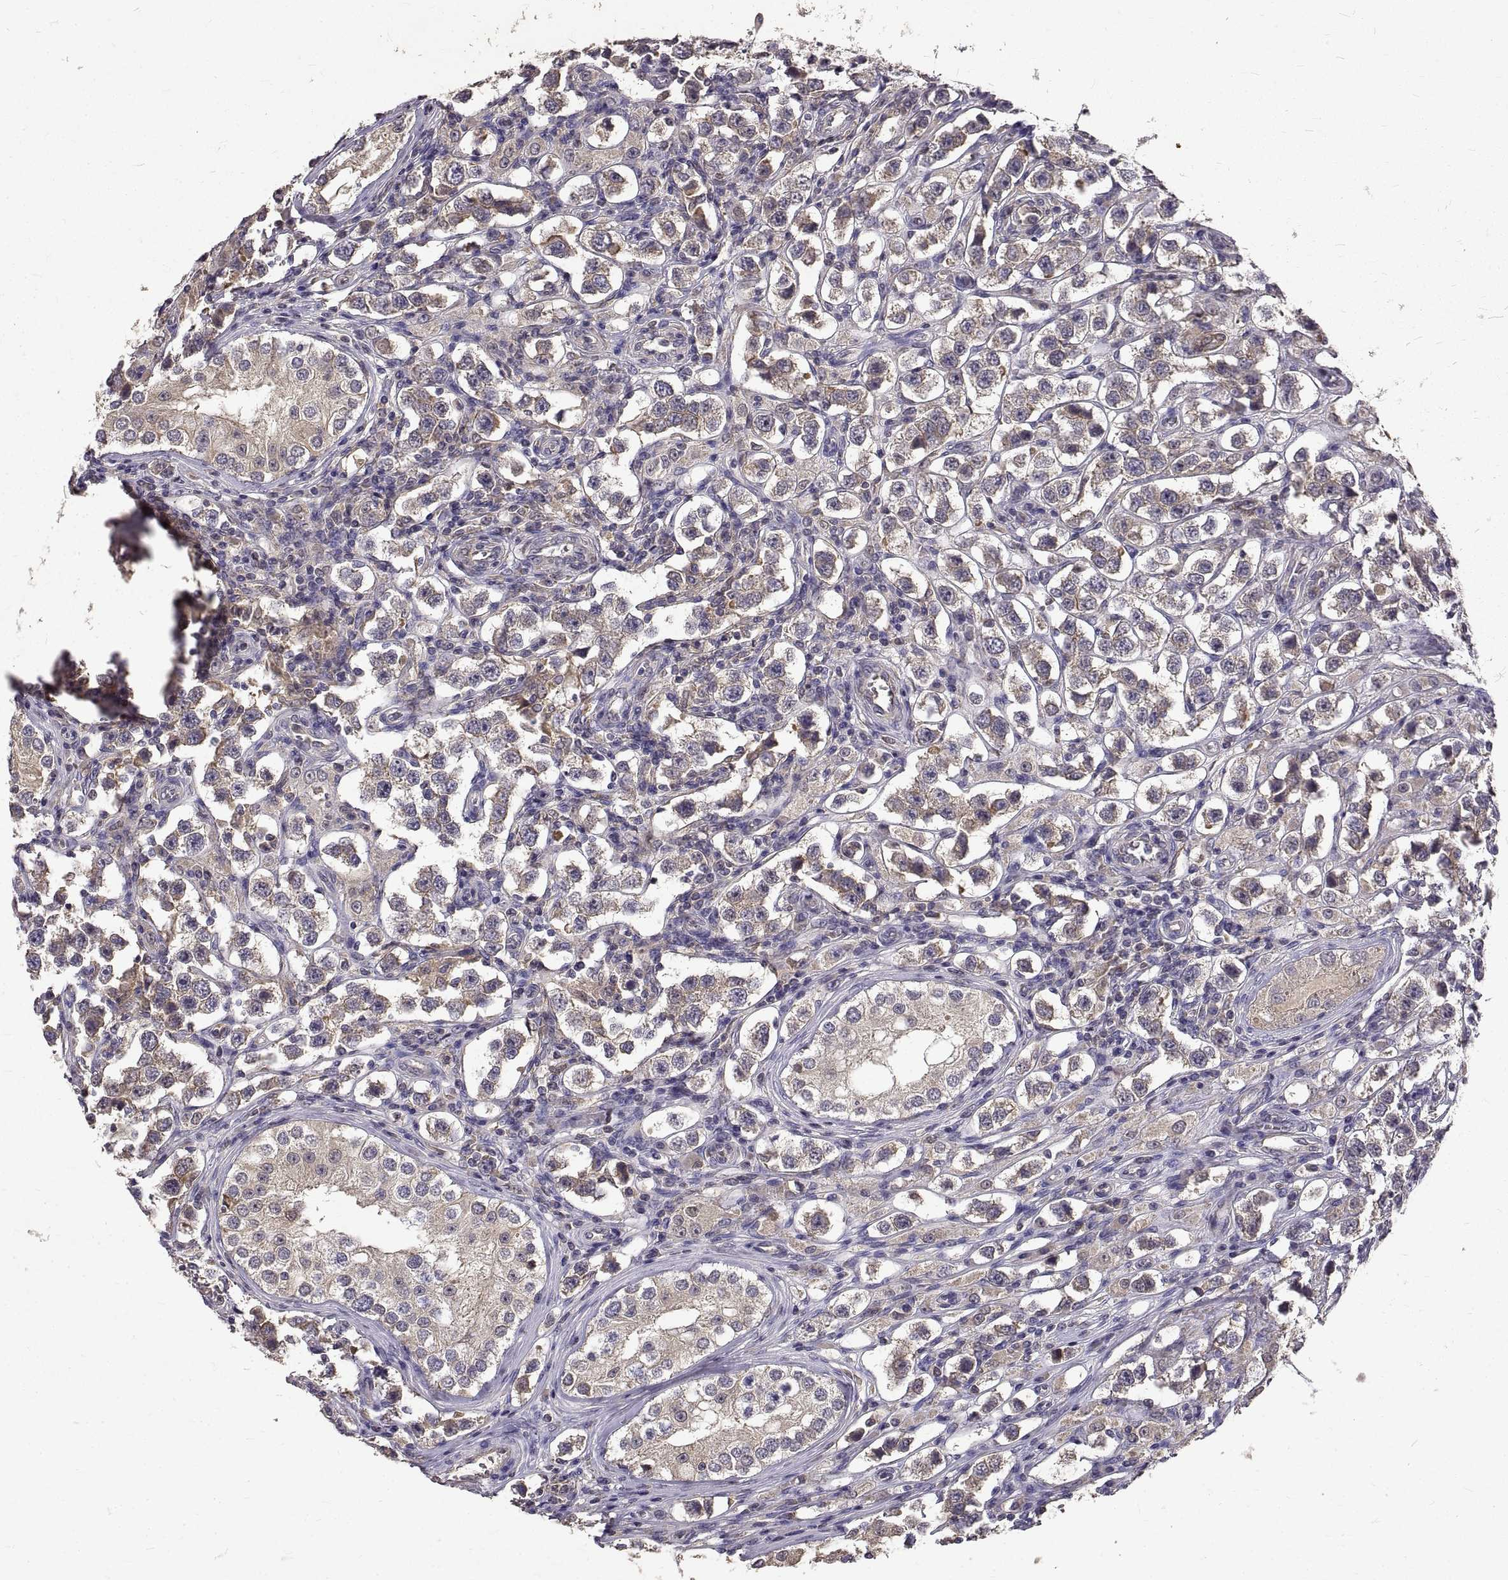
{"staining": {"intensity": "weak", "quantity": "25%-75%", "location": "cytoplasmic/membranous"}, "tissue": "testis cancer", "cell_type": "Tumor cells", "image_type": "cancer", "snomed": [{"axis": "morphology", "description": "Seminoma, NOS"}, {"axis": "topography", "description": "Testis"}], "caption": "Tumor cells exhibit weak cytoplasmic/membranous expression in about 25%-75% of cells in seminoma (testis).", "gene": "PEA15", "patient": {"sex": "male", "age": 37}}